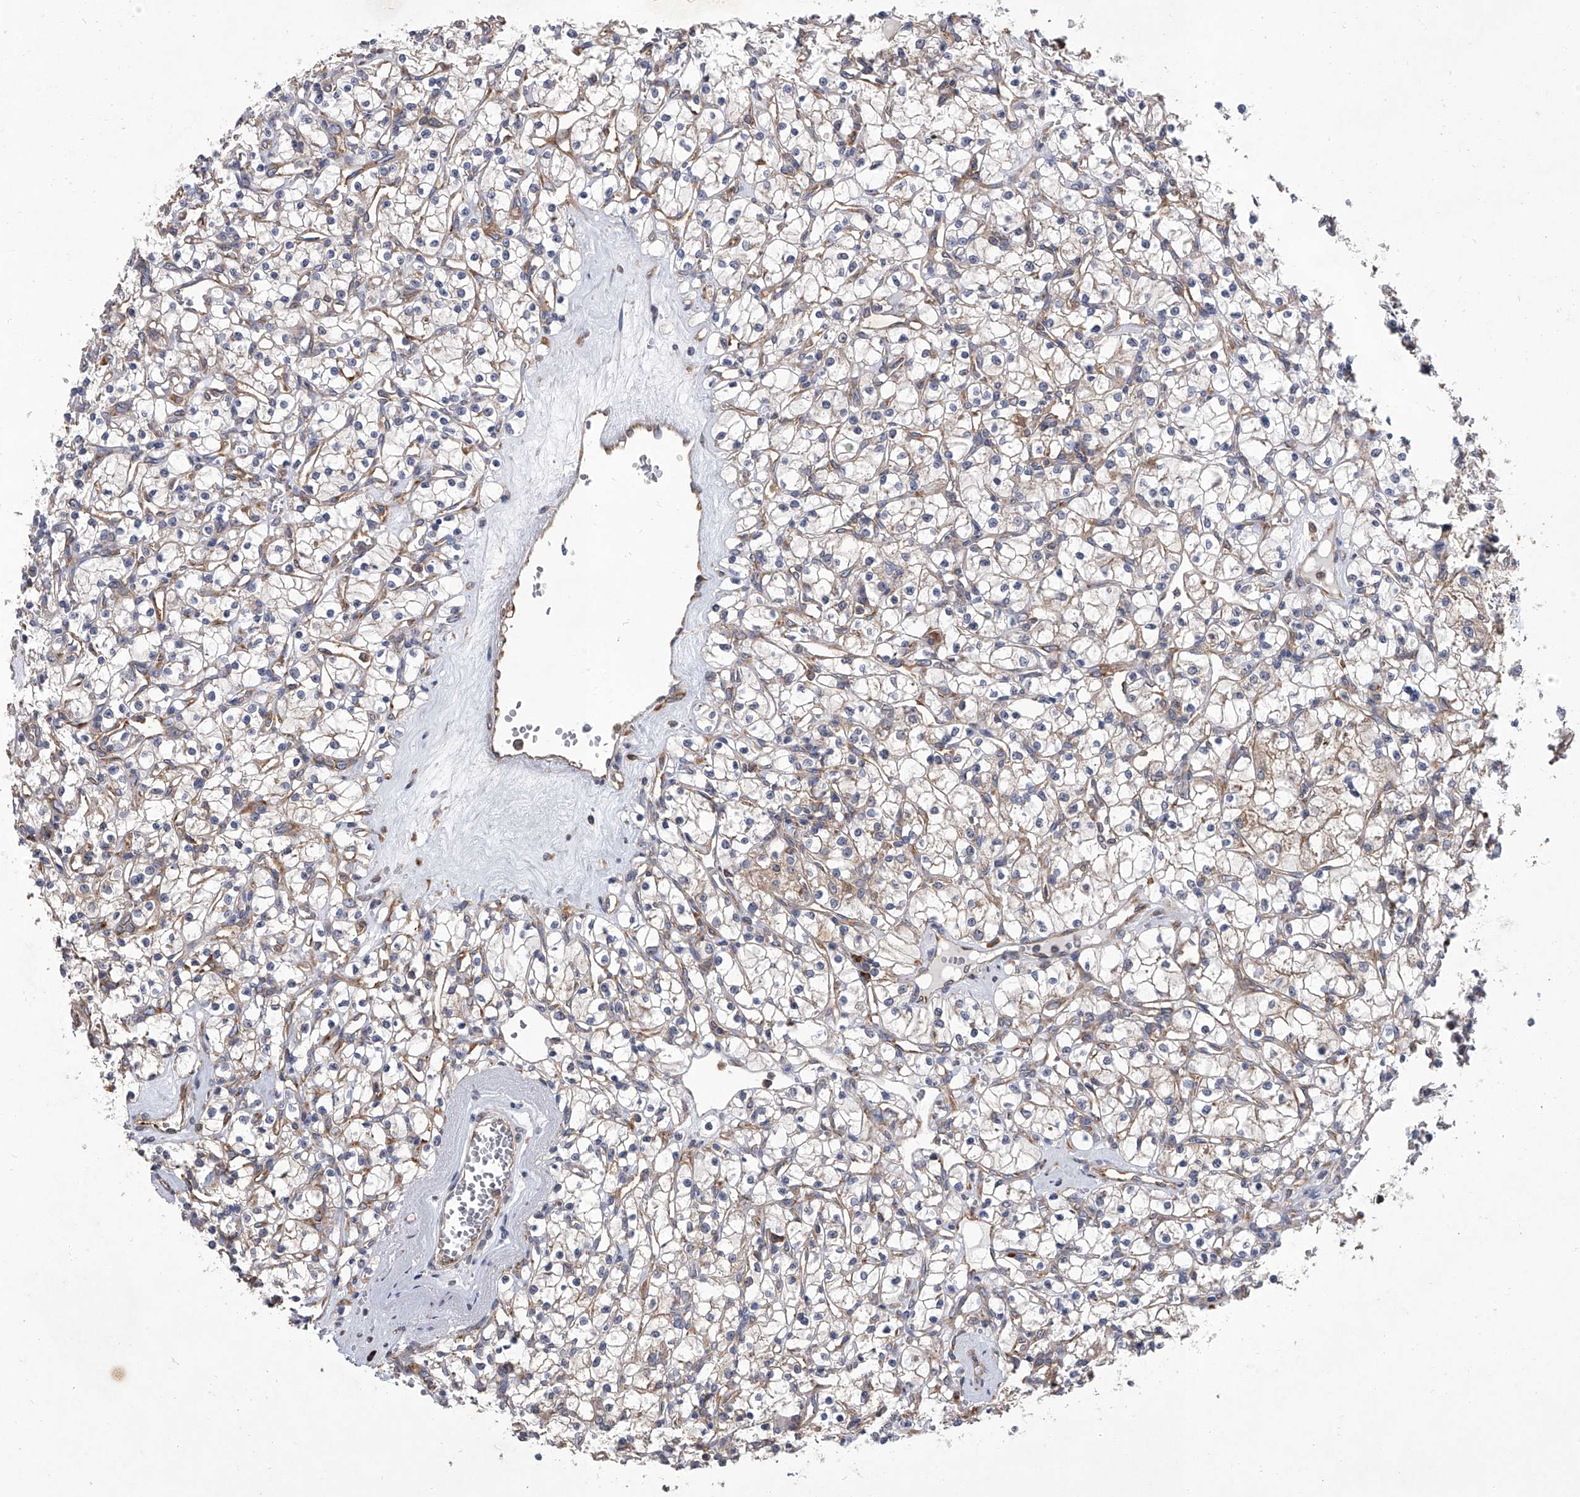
{"staining": {"intensity": "weak", "quantity": "<25%", "location": "cytoplasmic/membranous"}, "tissue": "renal cancer", "cell_type": "Tumor cells", "image_type": "cancer", "snomed": [{"axis": "morphology", "description": "Adenocarcinoma, NOS"}, {"axis": "topography", "description": "Kidney"}], "caption": "A high-resolution micrograph shows IHC staining of renal adenocarcinoma, which exhibits no significant expression in tumor cells.", "gene": "EIF2S2", "patient": {"sex": "female", "age": 59}}